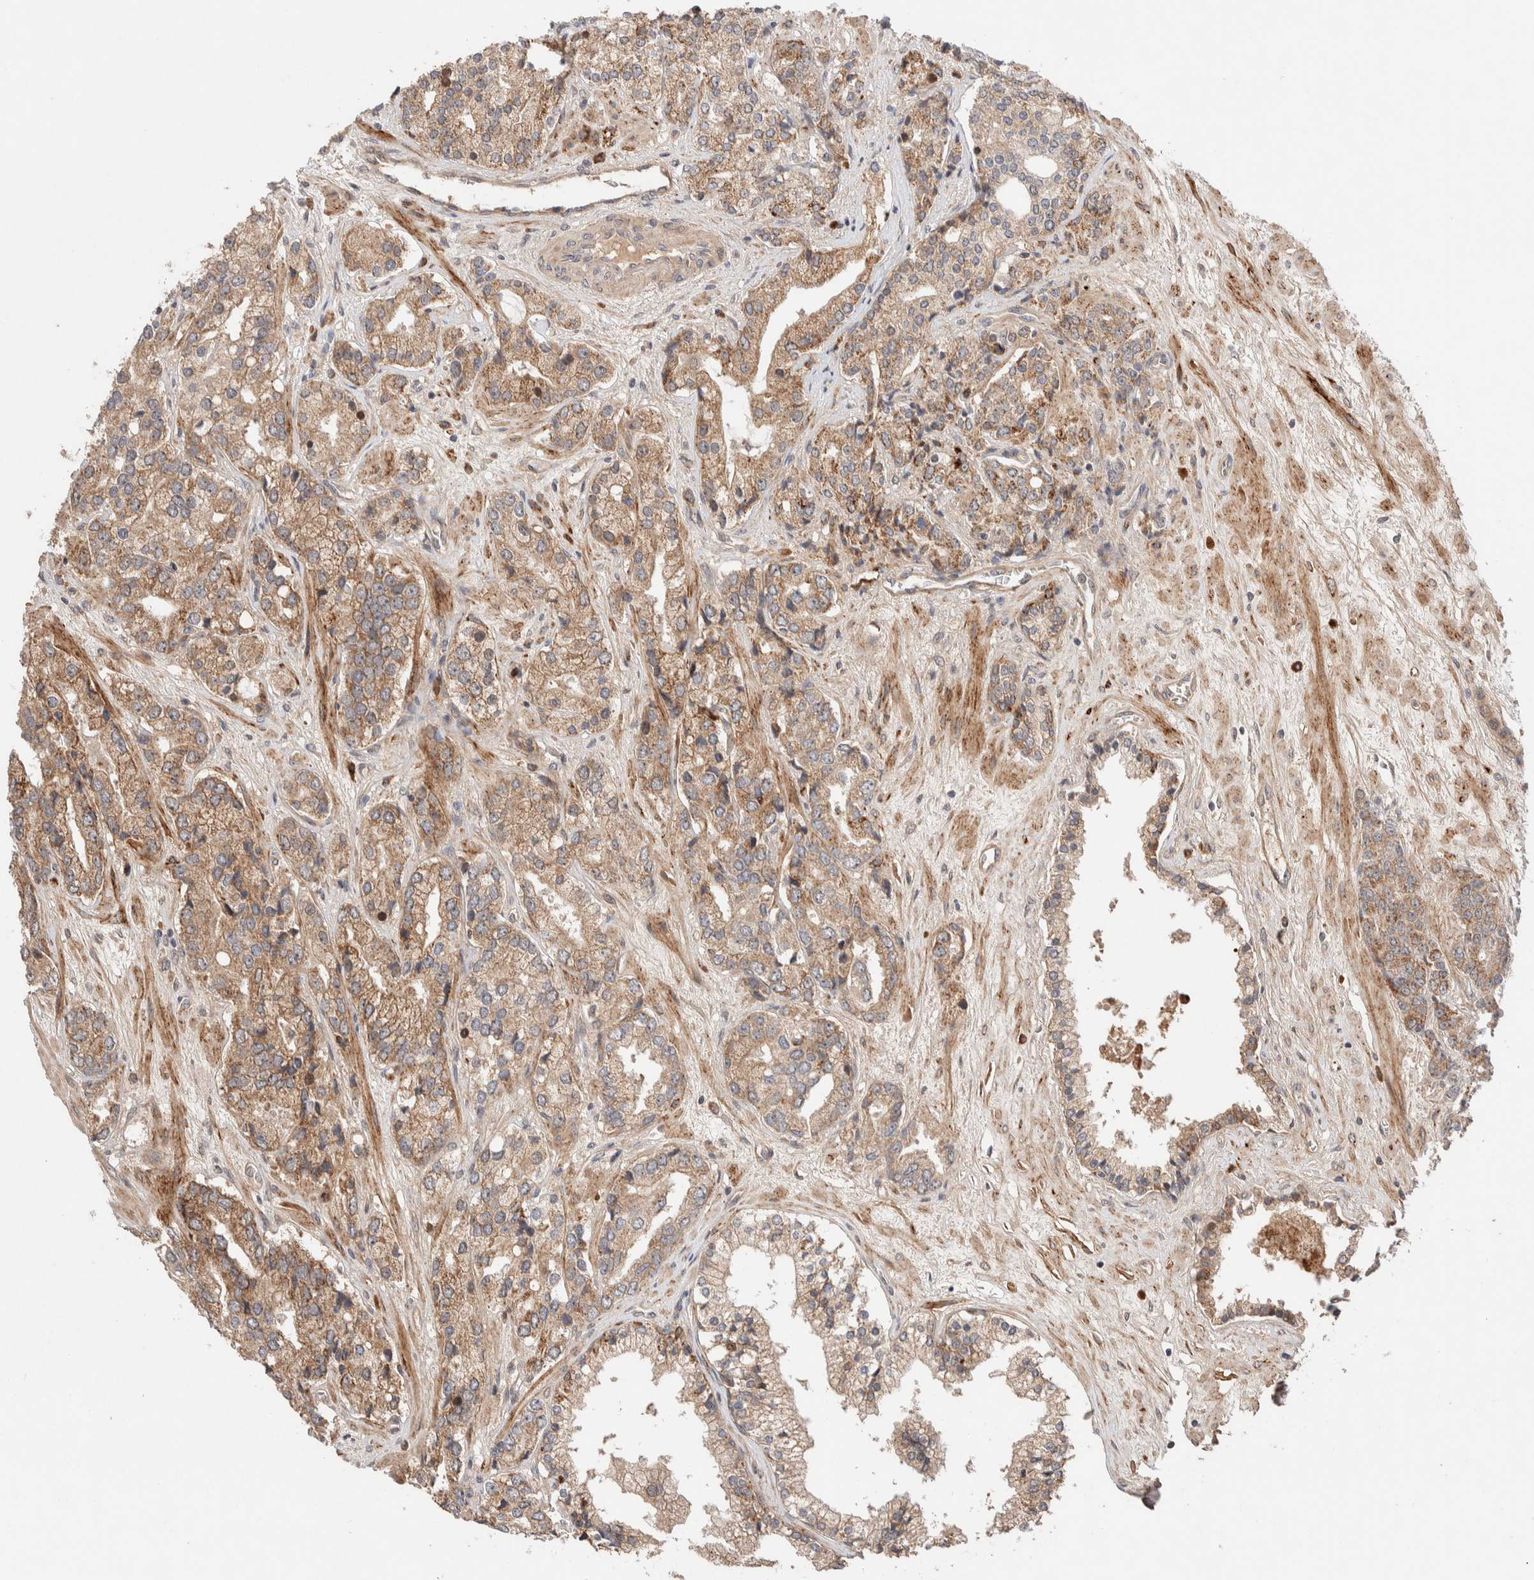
{"staining": {"intensity": "moderate", "quantity": ">75%", "location": "cytoplasmic/membranous"}, "tissue": "prostate cancer", "cell_type": "Tumor cells", "image_type": "cancer", "snomed": [{"axis": "morphology", "description": "Adenocarcinoma, High grade"}, {"axis": "topography", "description": "Prostate"}], "caption": "A histopathology image of human adenocarcinoma (high-grade) (prostate) stained for a protein reveals moderate cytoplasmic/membranous brown staining in tumor cells.", "gene": "CASK", "patient": {"sex": "male", "age": 71}}